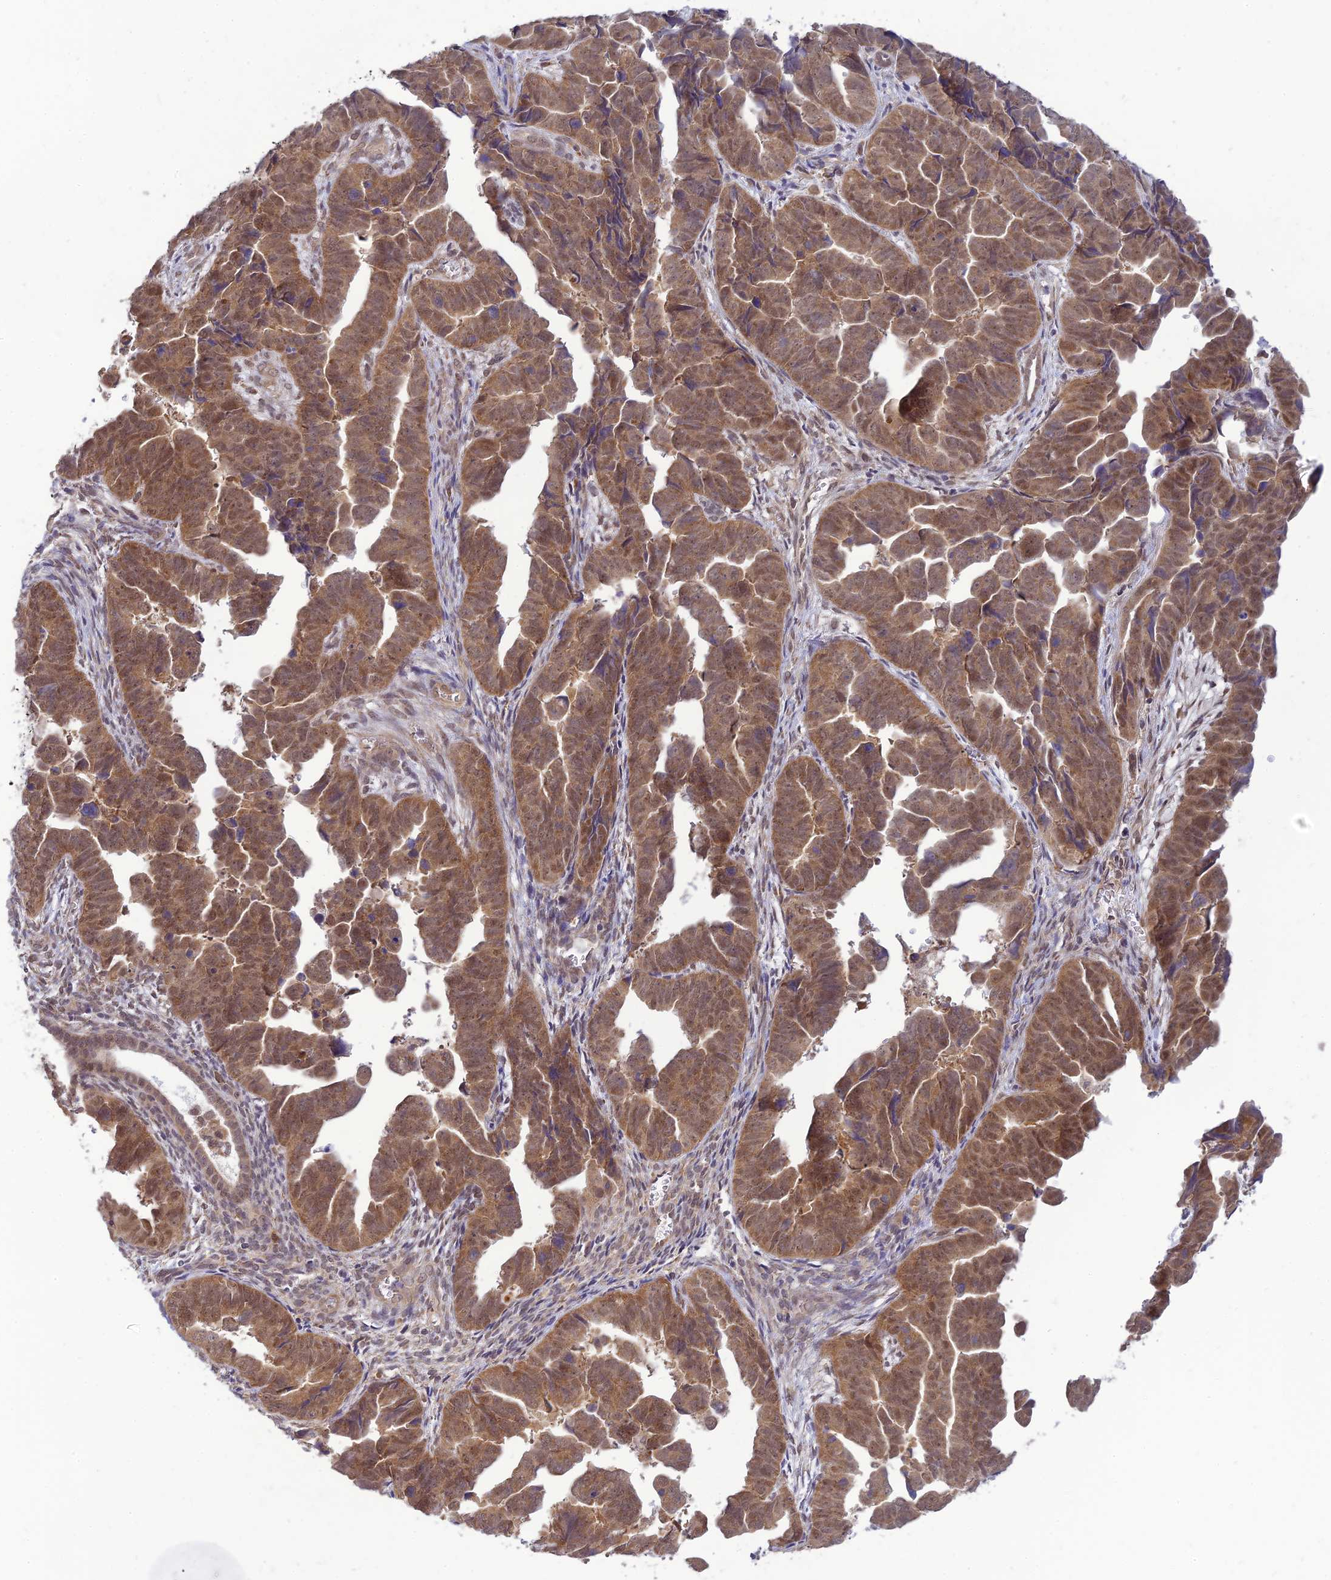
{"staining": {"intensity": "moderate", "quantity": ">75%", "location": "cytoplasmic/membranous,nuclear"}, "tissue": "endometrial cancer", "cell_type": "Tumor cells", "image_type": "cancer", "snomed": [{"axis": "morphology", "description": "Adenocarcinoma, NOS"}, {"axis": "topography", "description": "Endometrium"}], "caption": "A brown stain shows moderate cytoplasmic/membranous and nuclear positivity of a protein in endometrial cancer (adenocarcinoma) tumor cells. The staining was performed using DAB to visualize the protein expression in brown, while the nuclei were stained in blue with hematoxylin (Magnification: 20x).", "gene": "SKIC8", "patient": {"sex": "female", "age": 75}}